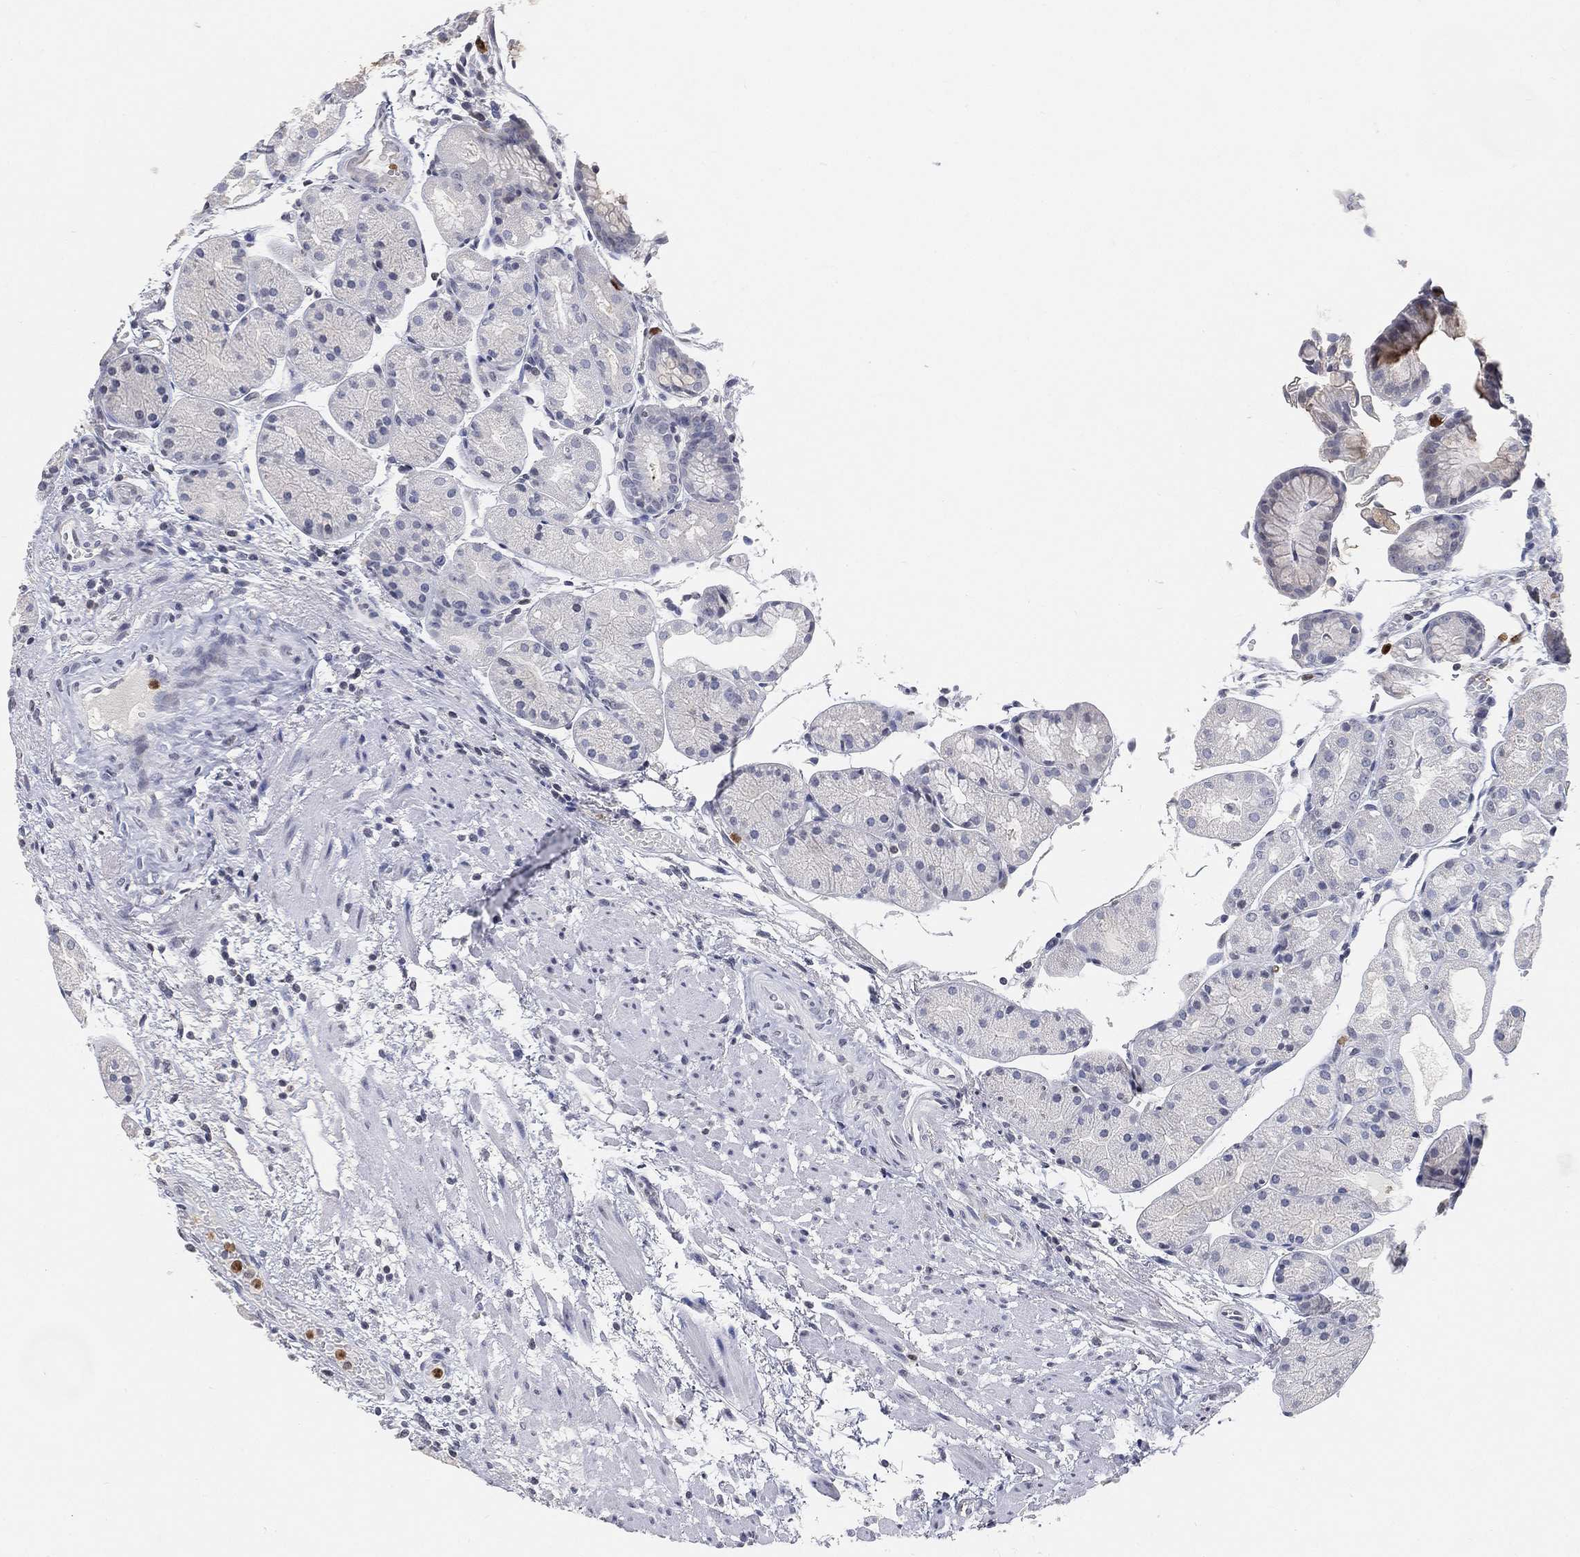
{"staining": {"intensity": "negative", "quantity": "none", "location": "none"}, "tissue": "stomach", "cell_type": "Glandular cells", "image_type": "normal", "snomed": [{"axis": "morphology", "description": "Normal tissue, NOS"}, {"axis": "topography", "description": "Stomach, upper"}], "caption": "DAB (3,3'-diaminobenzidine) immunohistochemical staining of benign stomach shows no significant expression in glandular cells.", "gene": "ARG1", "patient": {"sex": "male", "age": 72}}